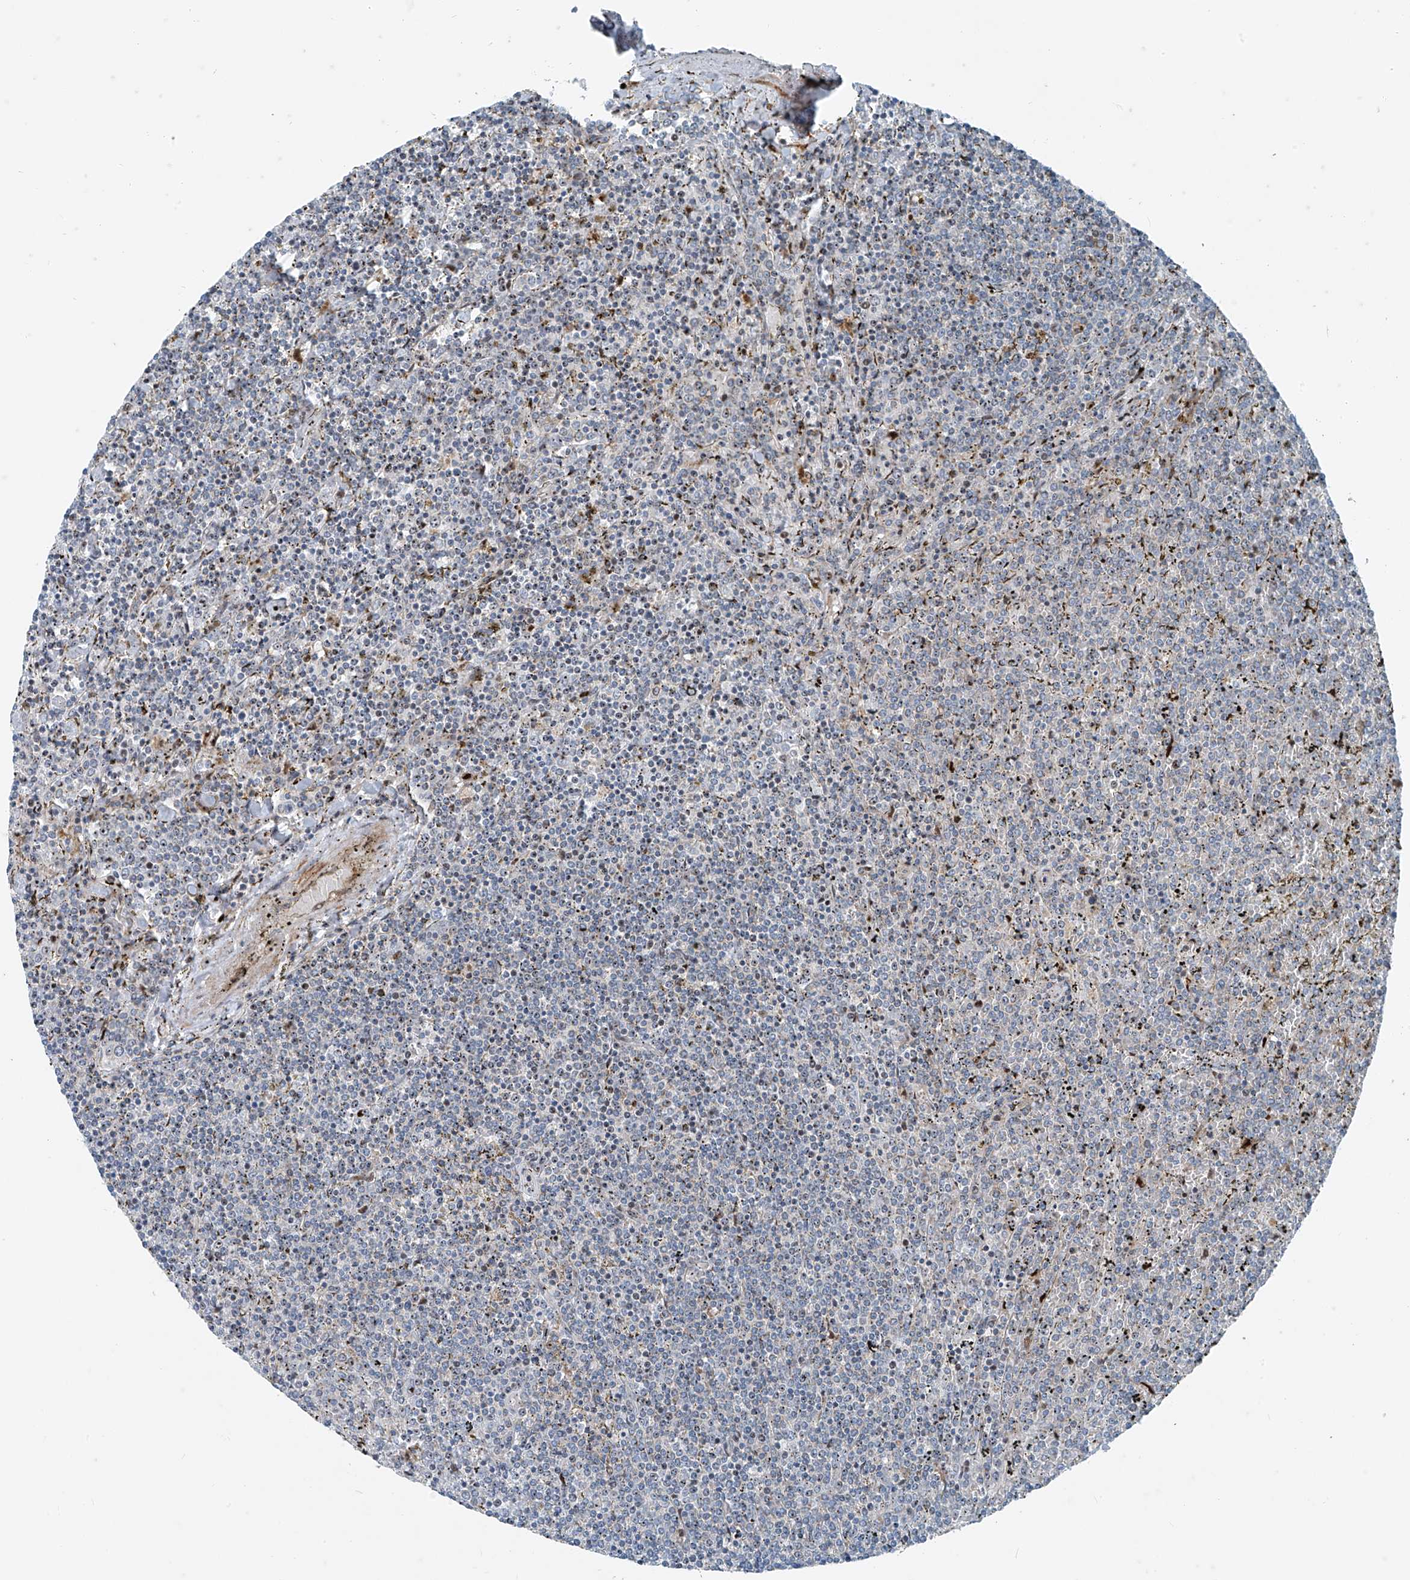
{"staining": {"intensity": "negative", "quantity": "none", "location": "none"}, "tissue": "lymphoma", "cell_type": "Tumor cells", "image_type": "cancer", "snomed": [{"axis": "morphology", "description": "Malignant lymphoma, non-Hodgkin's type, Low grade"}, {"axis": "topography", "description": "Spleen"}], "caption": "Tumor cells are negative for brown protein staining in lymphoma.", "gene": "PPCS", "patient": {"sex": "female", "age": 19}}